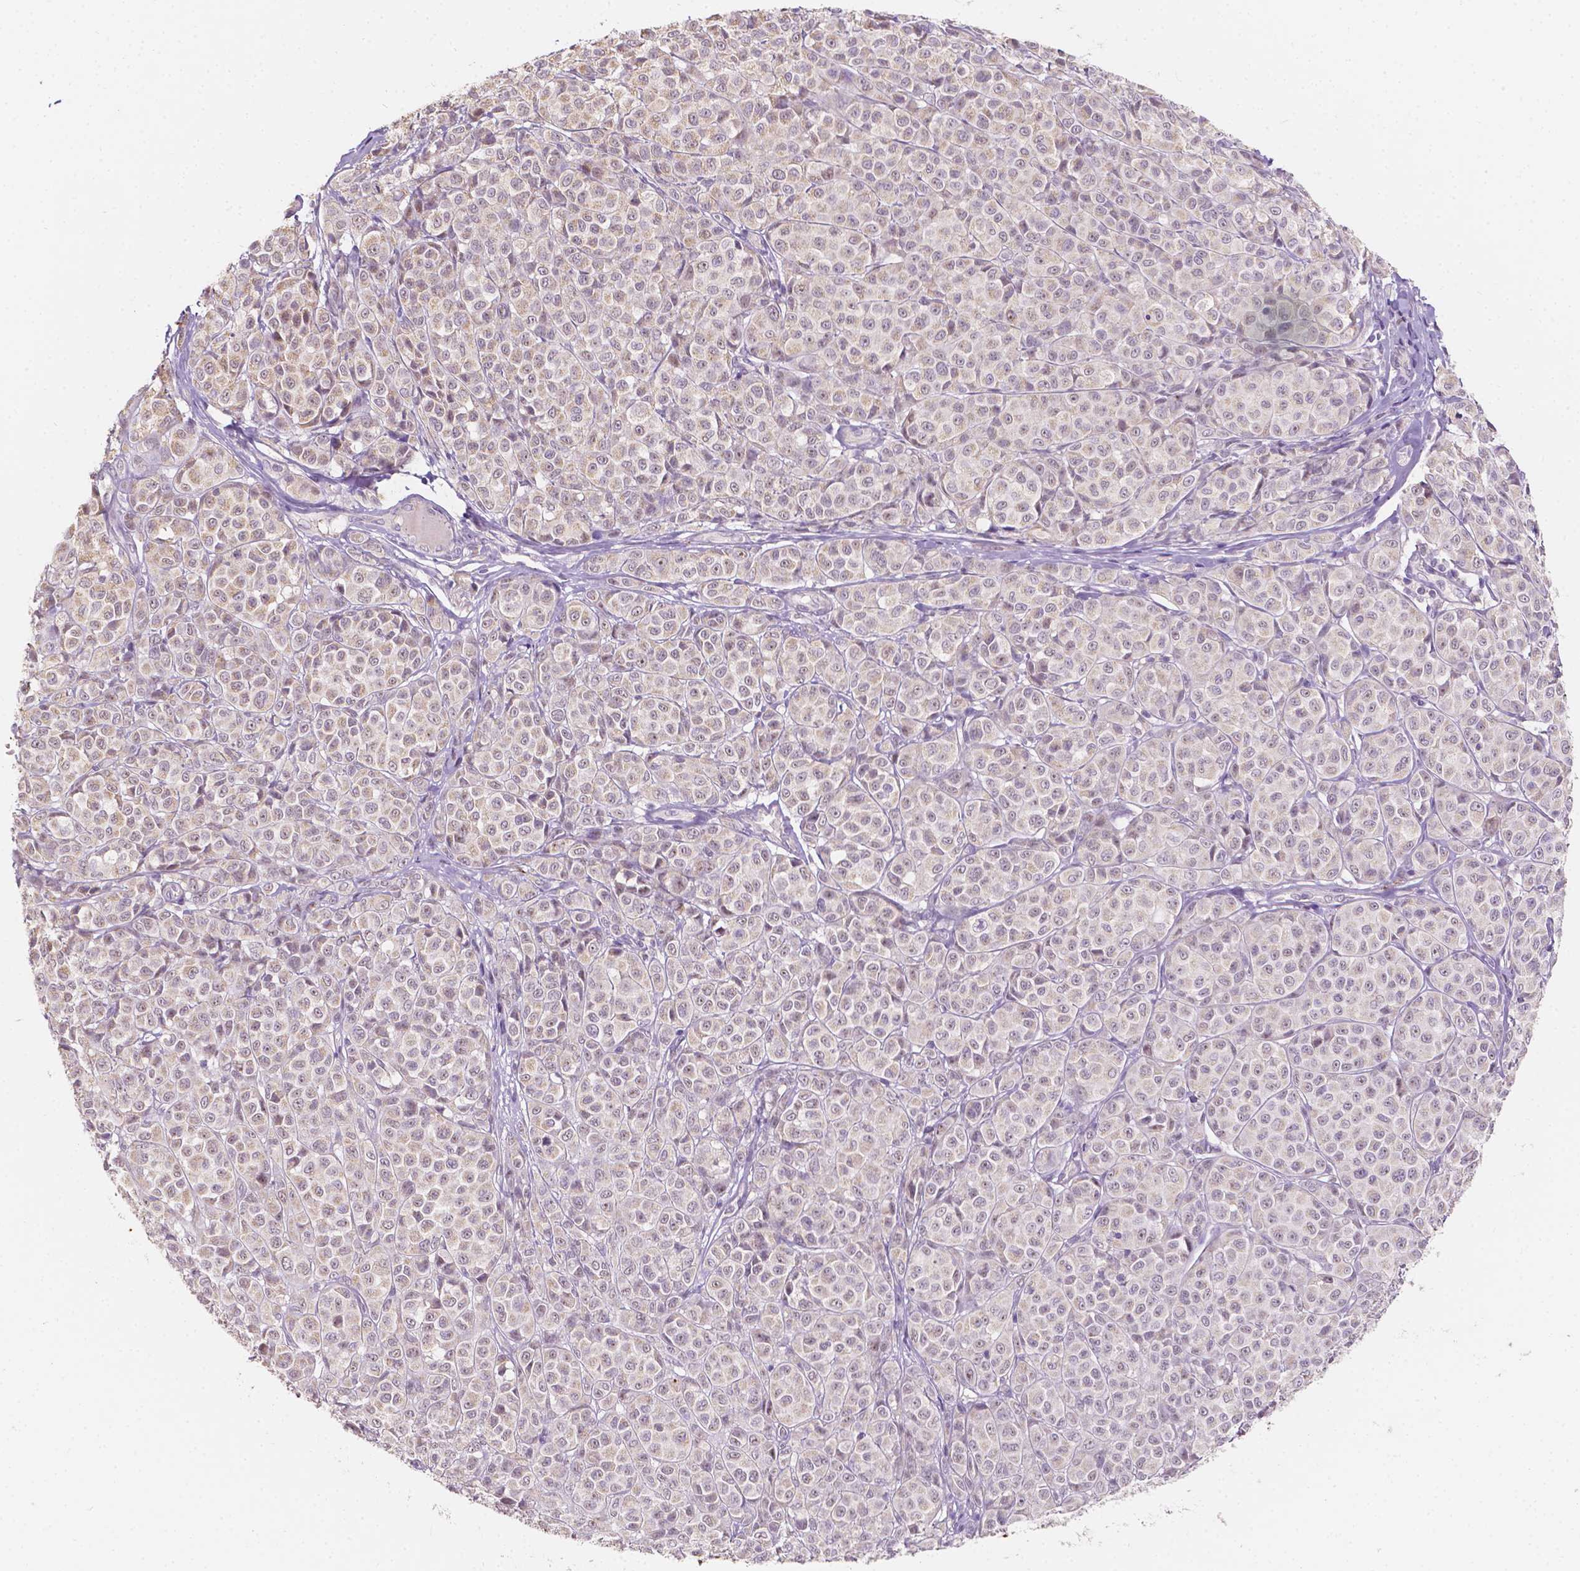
{"staining": {"intensity": "negative", "quantity": "none", "location": "none"}, "tissue": "melanoma", "cell_type": "Tumor cells", "image_type": "cancer", "snomed": [{"axis": "morphology", "description": "Malignant melanoma, NOS"}, {"axis": "topography", "description": "Skin"}], "caption": "This is a micrograph of IHC staining of malignant melanoma, which shows no staining in tumor cells.", "gene": "SIRT2", "patient": {"sex": "male", "age": 89}}